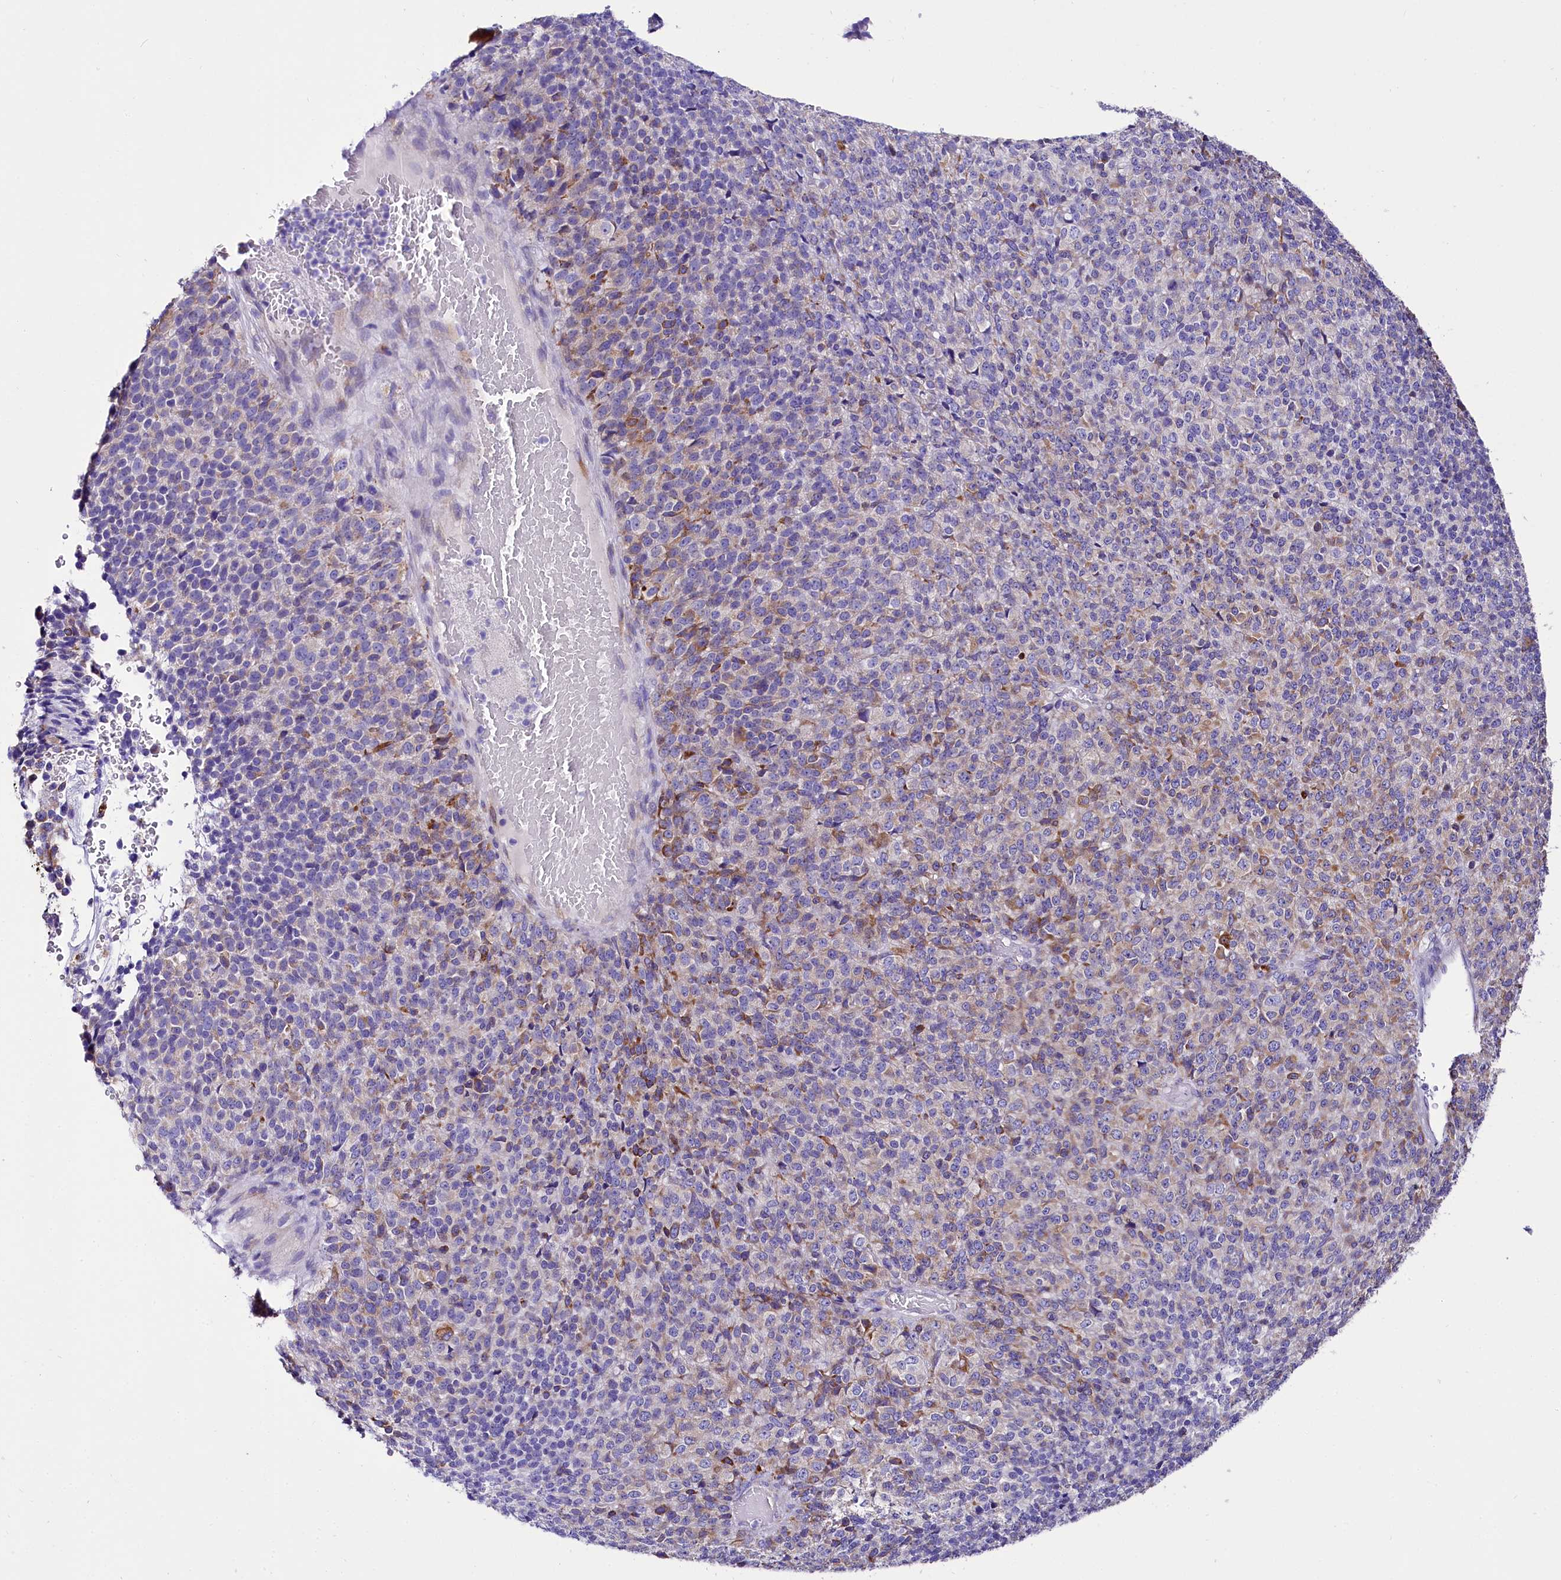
{"staining": {"intensity": "negative", "quantity": "none", "location": "none"}, "tissue": "melanoma", "cell_type": "Tumor cells", "image_type": "cancer", "snomed": [{"axis": "morphology", "description": "Malignant melanoma, Metastatic site"}, {"axis": "topography", "description": "Brain"}], "caption": "Tumor cells show no significant expression in melanoma.", "gene": "A2ML1", "patient": {"sex": "female", "age": 56}}